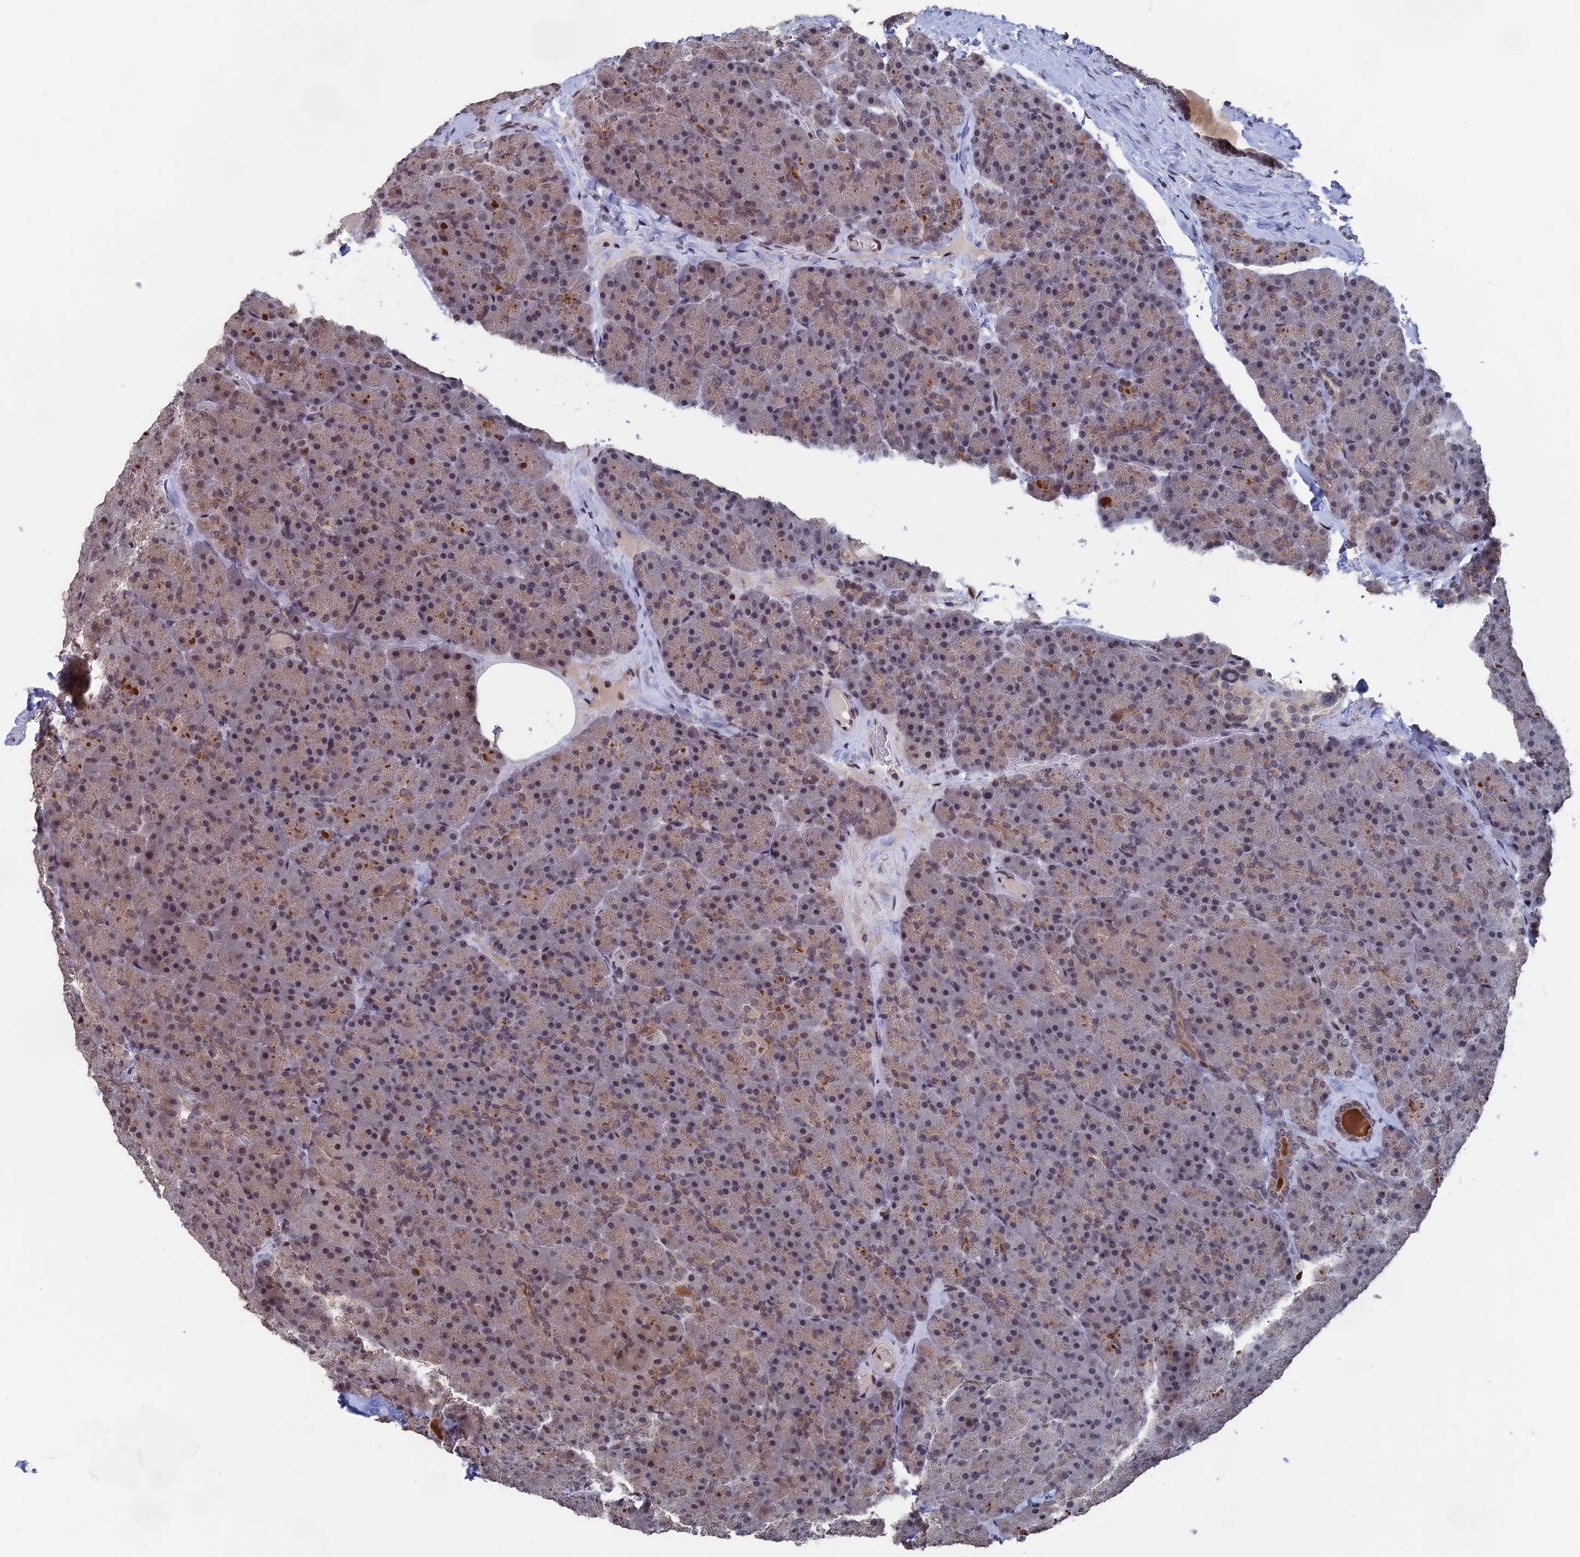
{"staining": {"intensity": "weak", "quantity": "25%-75%", "location": "cytoplasmic/membranous,nuclear"}, "tissue": "pancreas", "cell_type": "Exocrine glandular cells", "image_type": "normal", "snomed": [{"axis": "morphology", "description": "Normal tissue, NOS"}, {"axis": "topography", "description": "Pancreas"}], "caption": "About 25%-75% of exocrine glandular cells in unremarkable pancreas exhibit weak cytoplasmic/membranous,nuclear protein staining as visualized by brown immunohistochemical staining.", "gene": "NR2C2AP", "patient": {"sex": "male", "age": 36}}